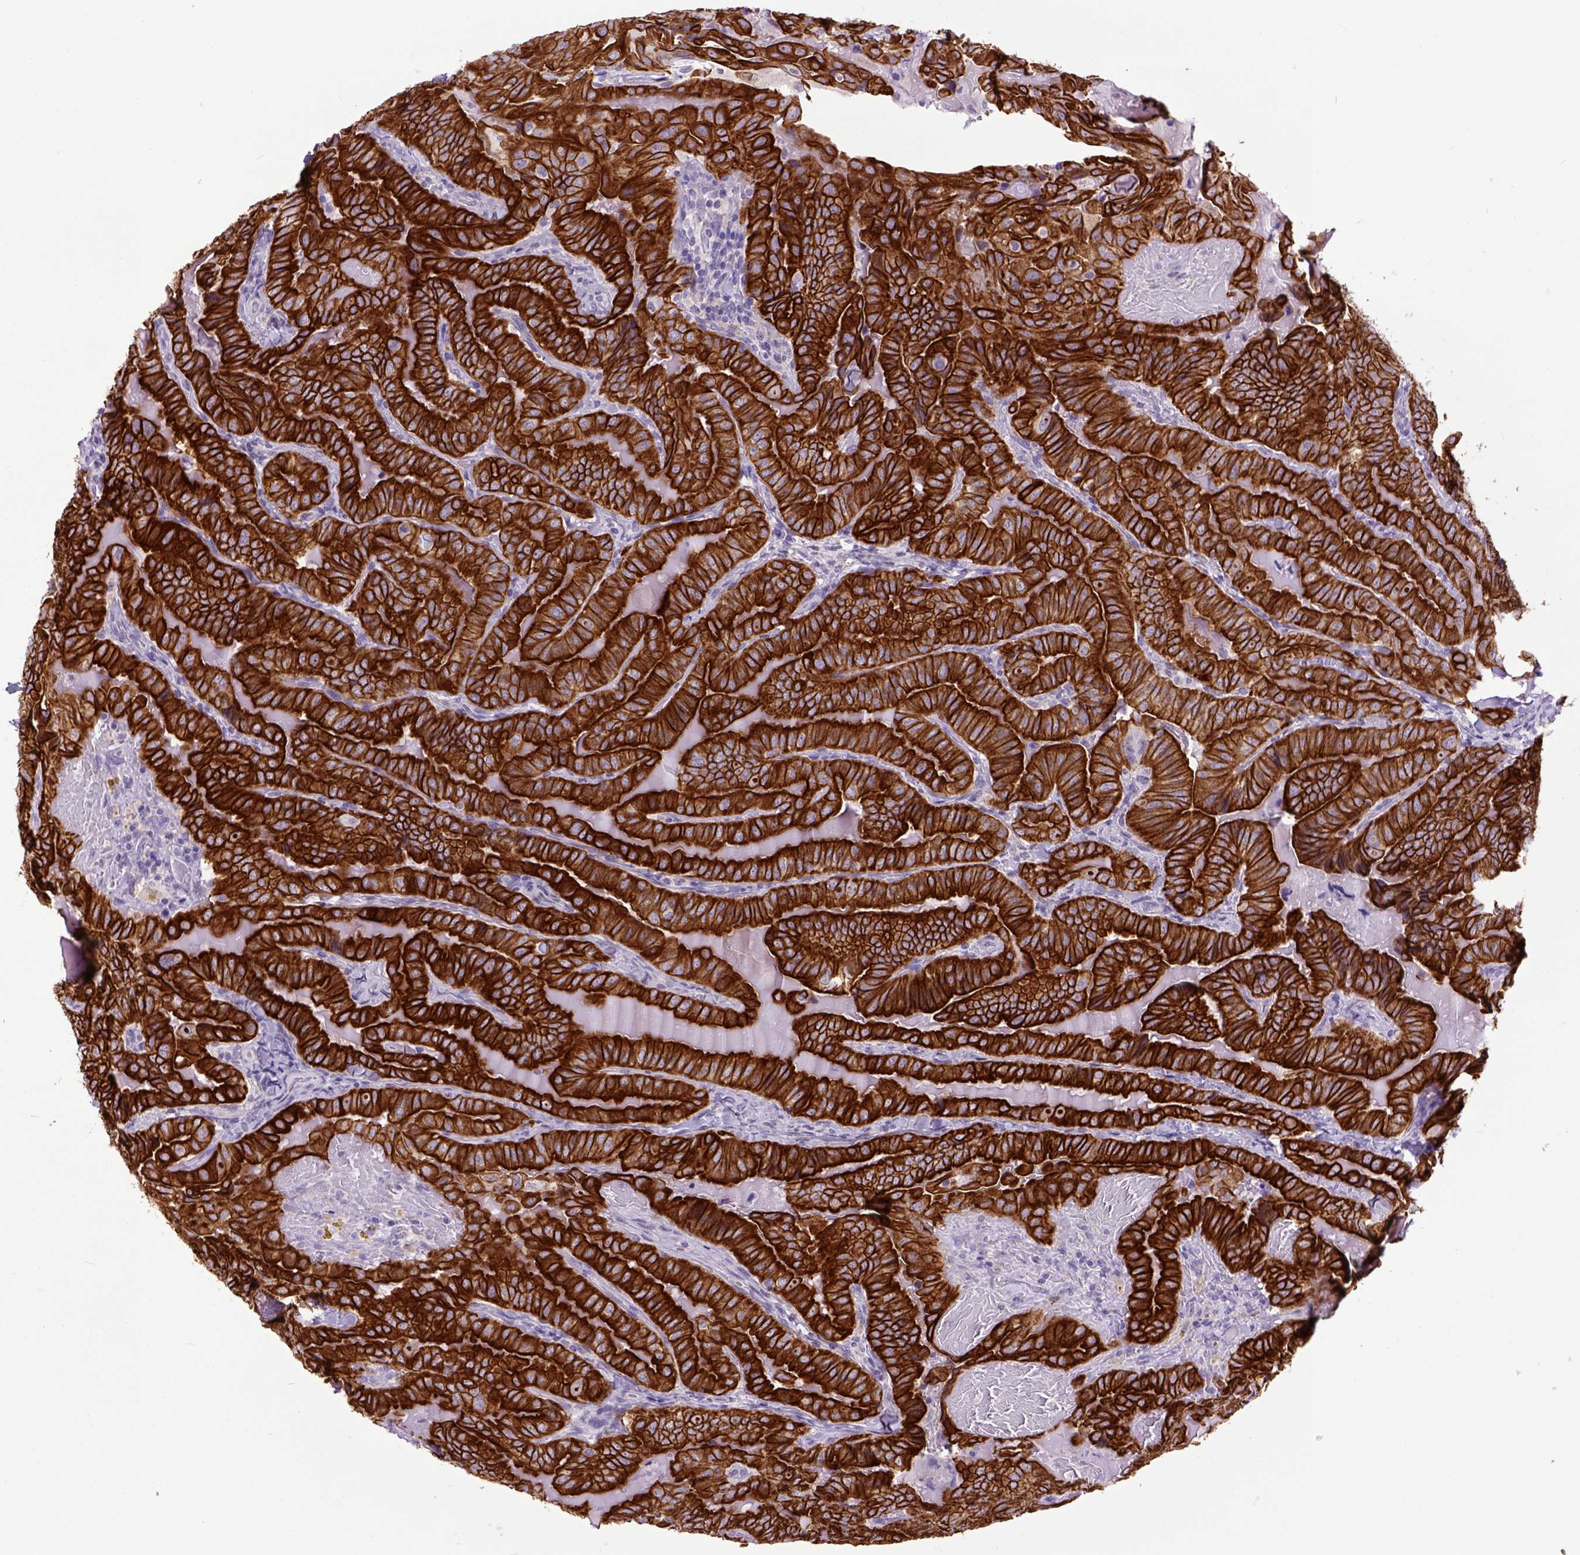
{"staining": {"intensity": "strong", "quantity": ">75%", "location": "cytoplasmic/membranous"}, "tissue": "thyroid cancer", "cell_type": "Tumor cells", "image_type": "cancer", "snomed": [{"axis": "morphology", "description": "Papillary adenocarcinoma, NOS"}, {"axis": "topography", "description": "Thyroid gland"}], "caption": "Brown immunohistochemical staining in human thyroid papillary adenocarcinoma reveals strong cytoplasmic/membranous positivity in about >75% of tumor cells.", "gene": "RAB25", "patient": {"sex": "female", "age": 68}}